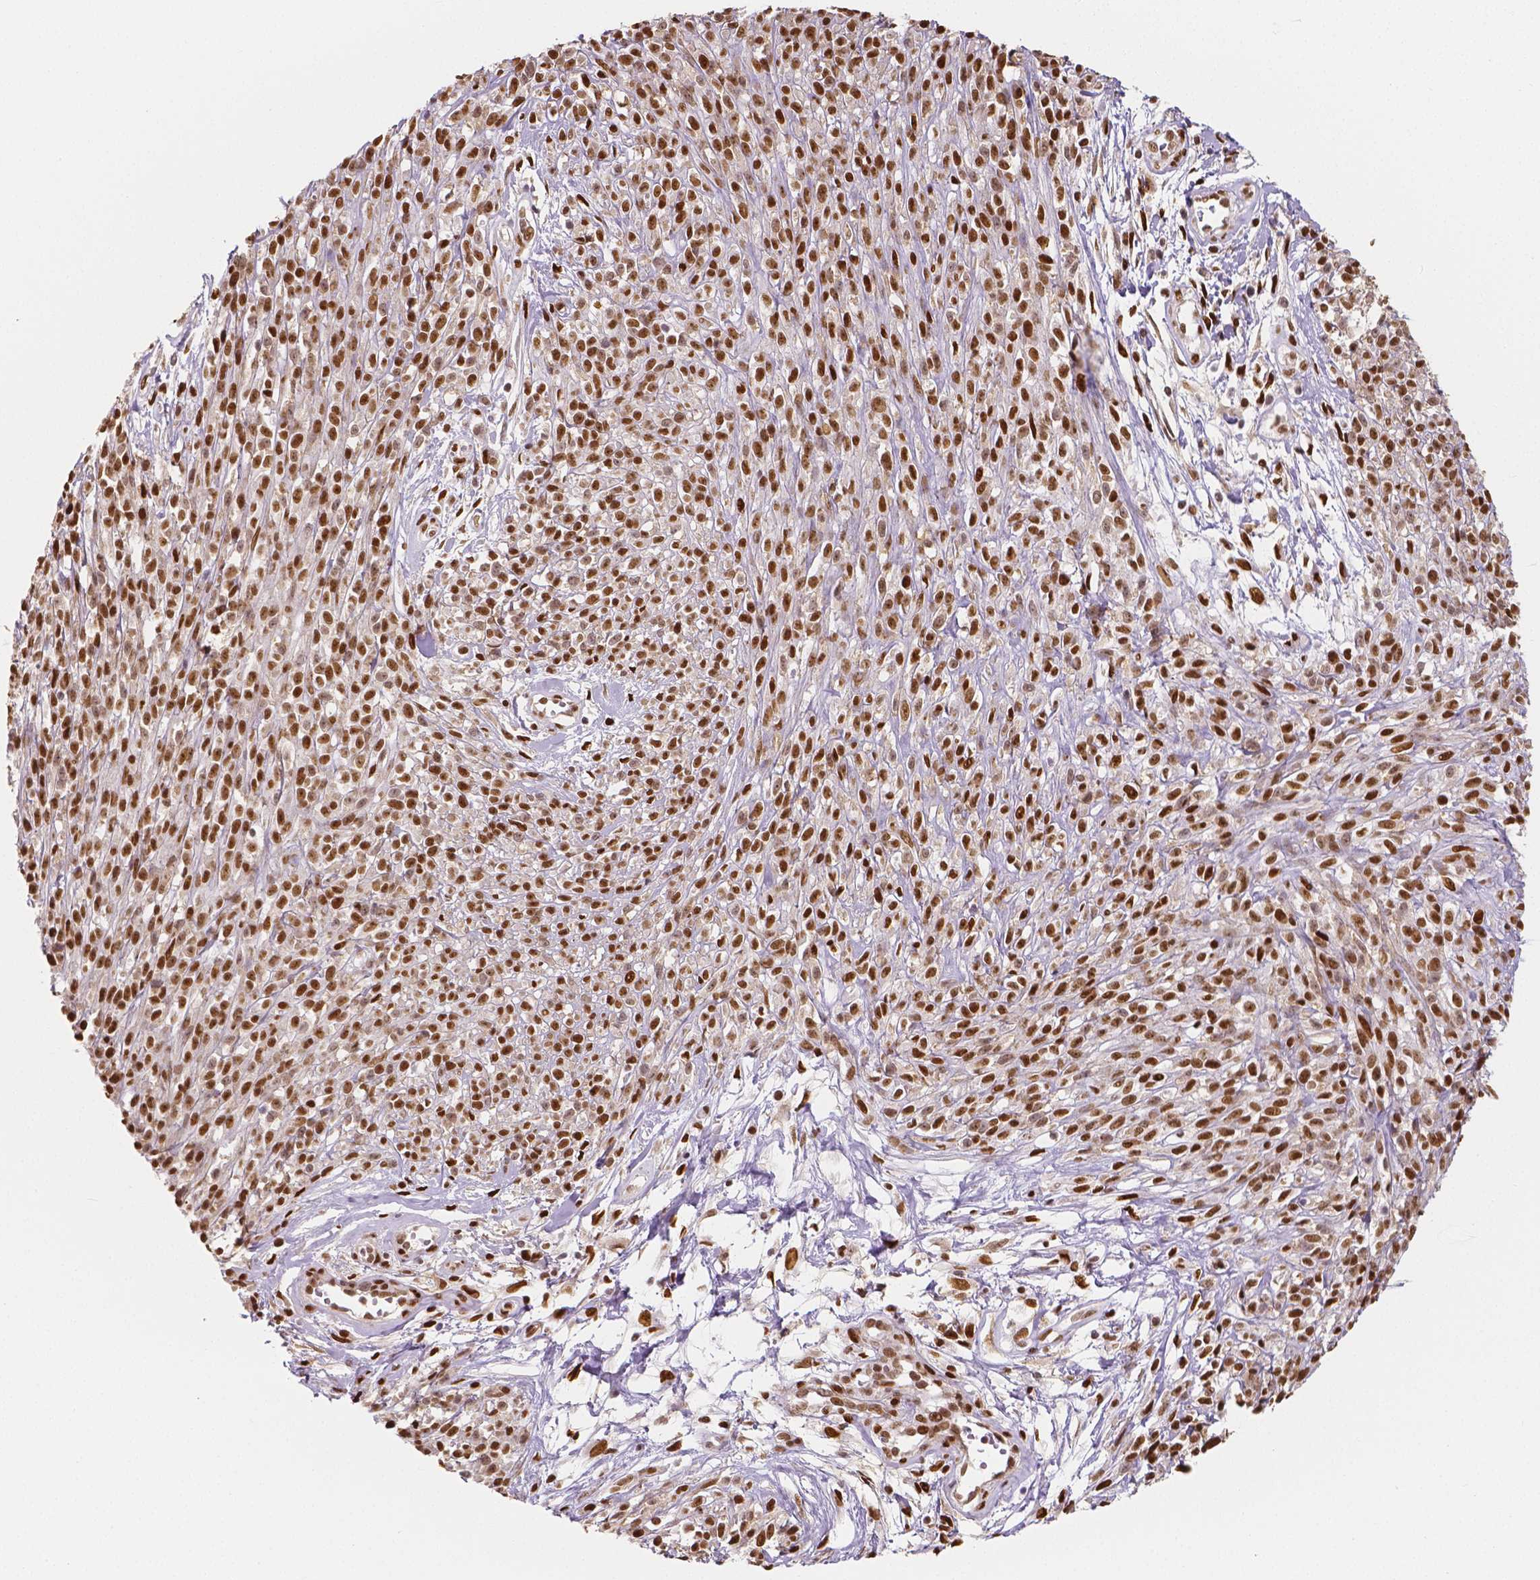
{"staining": {"intensity": "moderate", "quantity": ">75%", "location": "nuclear"}, "tissue": "melanoma", "cell_type": "Tumor cells", "image_type": "cancer", "snomed": [{"axis": "morphology", "description": "Malignant melanoma, NOS"}, {"axis": "topography", "description": "Skin"}, {"axis": "topography", "description": "Skin of trunk"}], "caption": "This photomicrograph exhibits immunohistochemistry staining of malignant melanoma, with medium moderate nuclear positivity in about >75% of tumor cells.", "gene": "NUCKS1", "patient": {"sex": "male", "age": 74}}